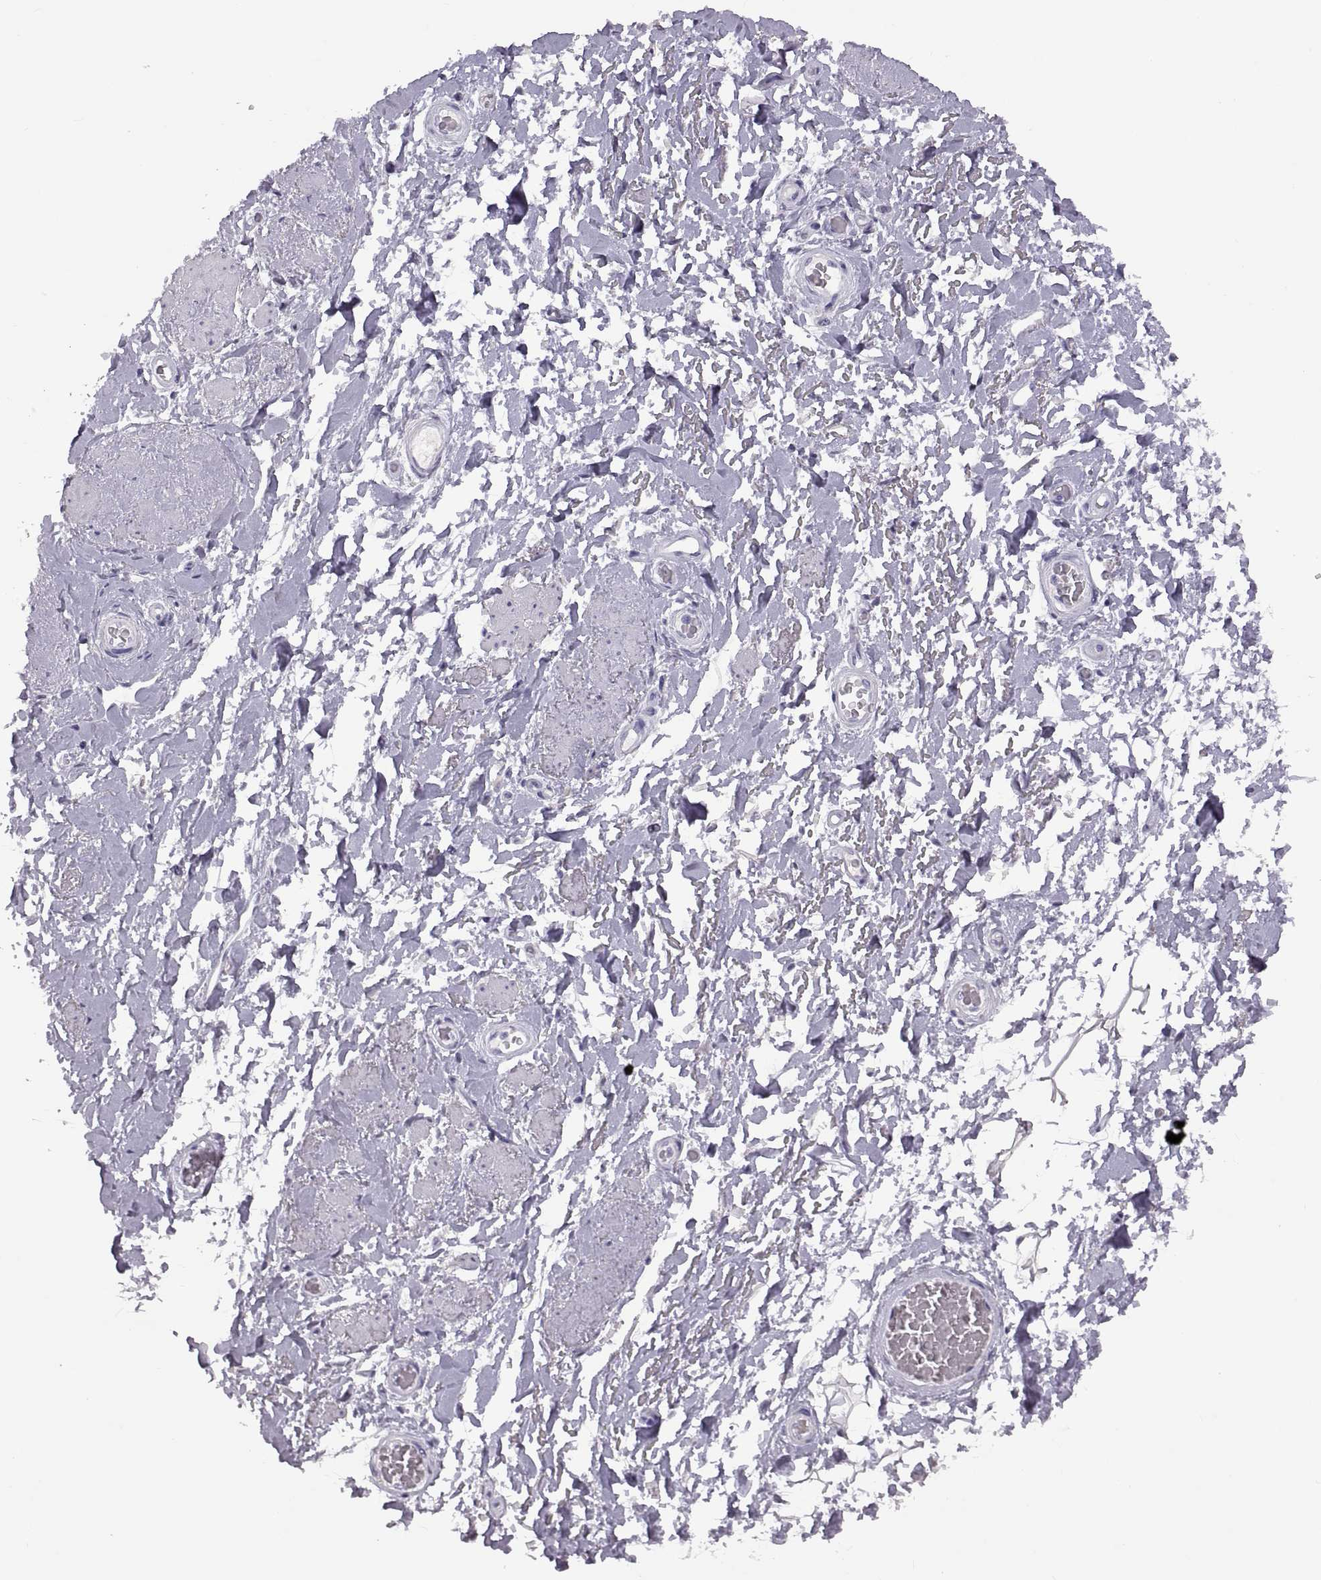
{"staining": {"intensity": "negative", "quantity": "none", "location": "none"}, "tissue": "adipose tissue", "cell_type": "Adipocytes", "image_type": "normal", "snomed": [{"axis": "morphology", "description": "Normal tissue, NOS"}, {"axis": "topography", "description": "Anal"}, {"axis": "topography", "description": "Peripheral nerve tissue"}], "caption": "The photomicrograph reveals no staining of adipocytes in benign adipose tissue. (Immunohistochemistry, brightfield microscopy, high magnification).", "gene": "RDM1", "patient": {"sex": "male", "age": 53}}